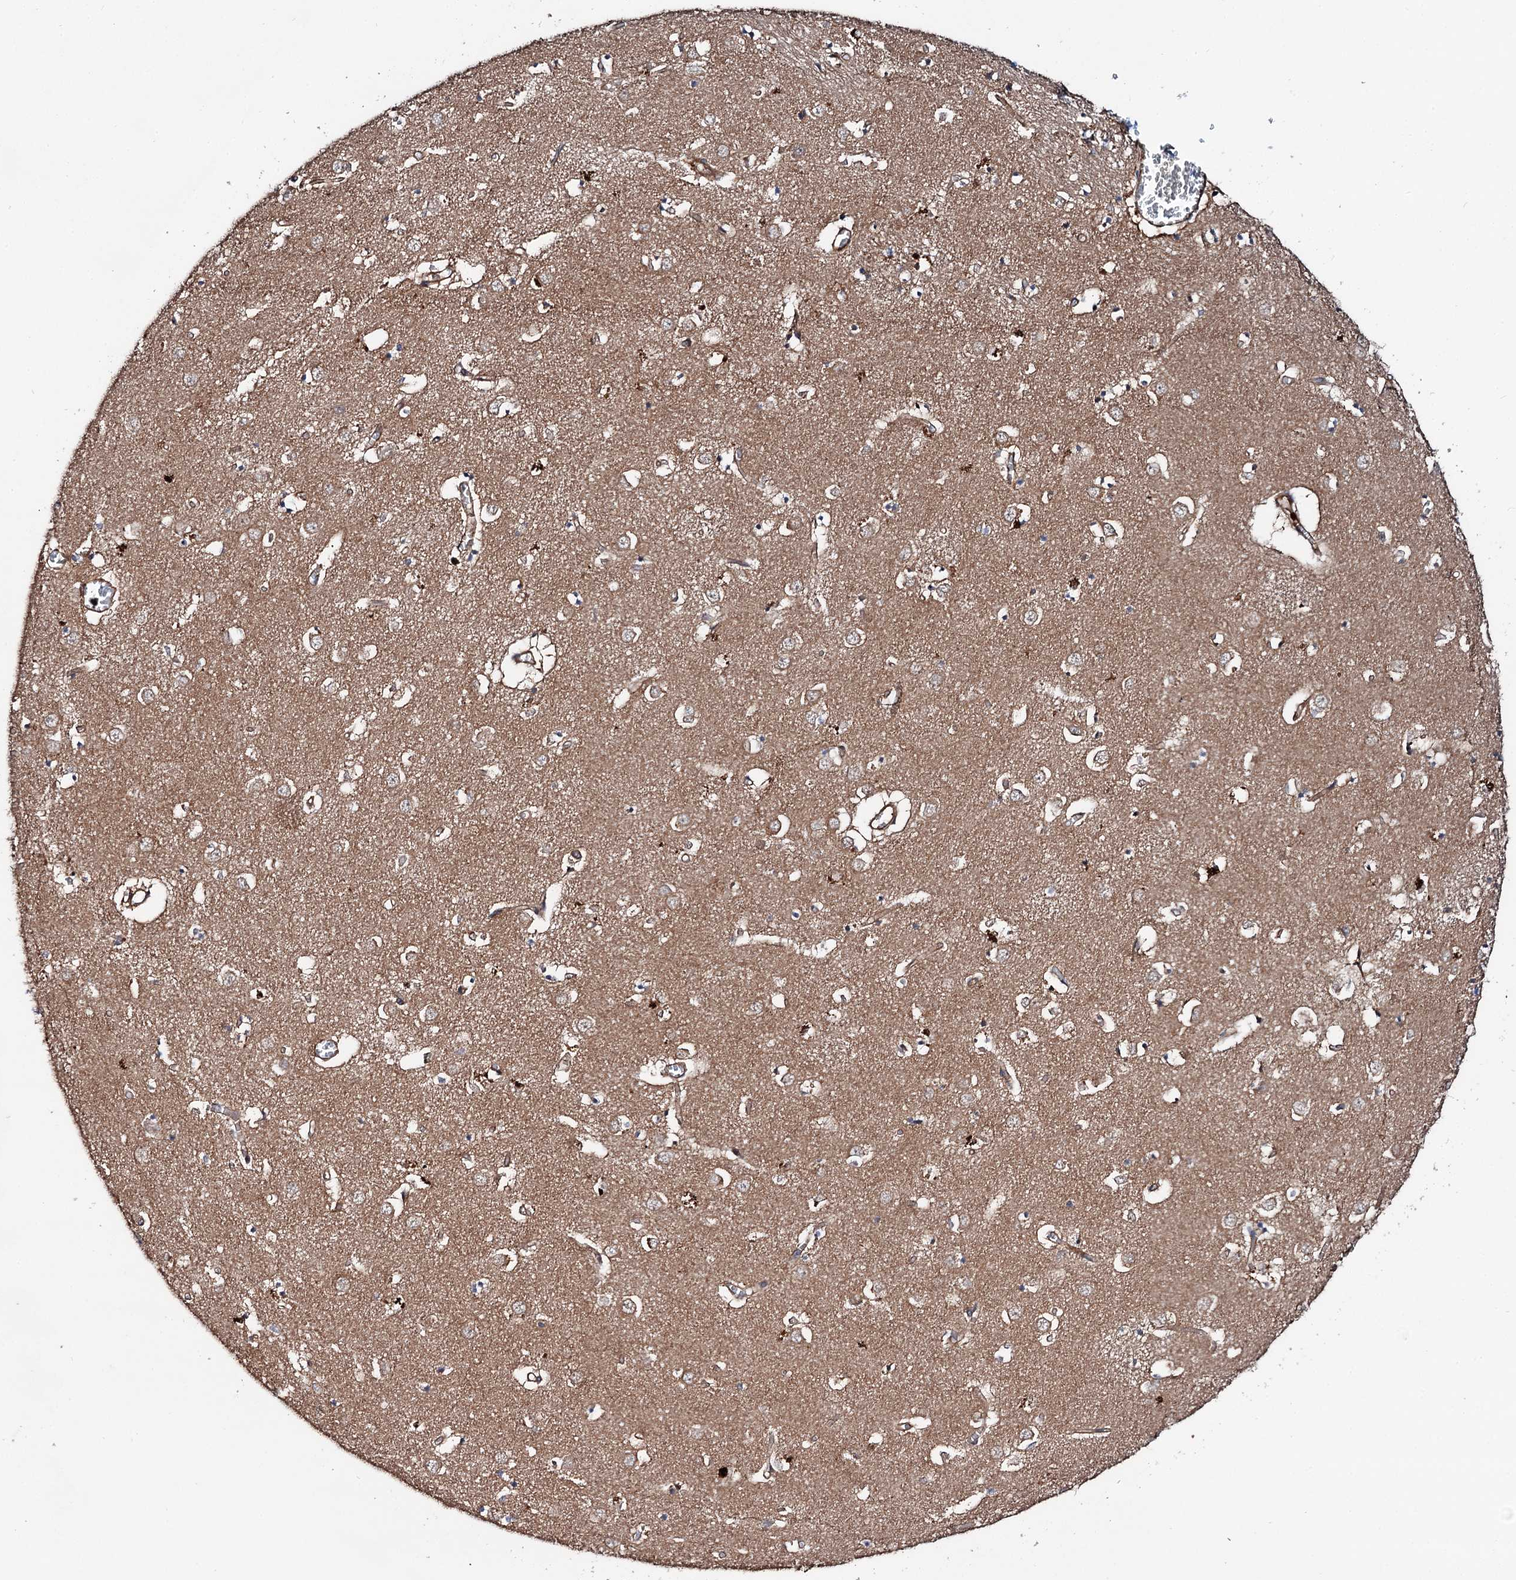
{"staining": {"intensity": "moderate", "quantity": "25%-75%", "location": "cytoplasmic/membranous"}, "tissue": "caudate", "cell_type": "Glial cells", "image_type": "normal", "snomed": [{"axis": "morphology", "description": "Normal tissue, NOS"}, {"axis": "topography", "description": "Lateral ventricle wall"}], "caption": "High-magnification brightfield microscopy of normal caudate stained with DAB (brown) and counterstained with hematoxylin (blue). glial cells exhibit moderate cytoplasmic/membranous positivity is appreciated in about25%-75% of cells. The staining is performed using DAB brown chromogen to label protein expression. The nuclei are counter-stained blue using hematoxylin.", "gene": "ADGRG4", "patient": {"sex": "male", "age": 70}}